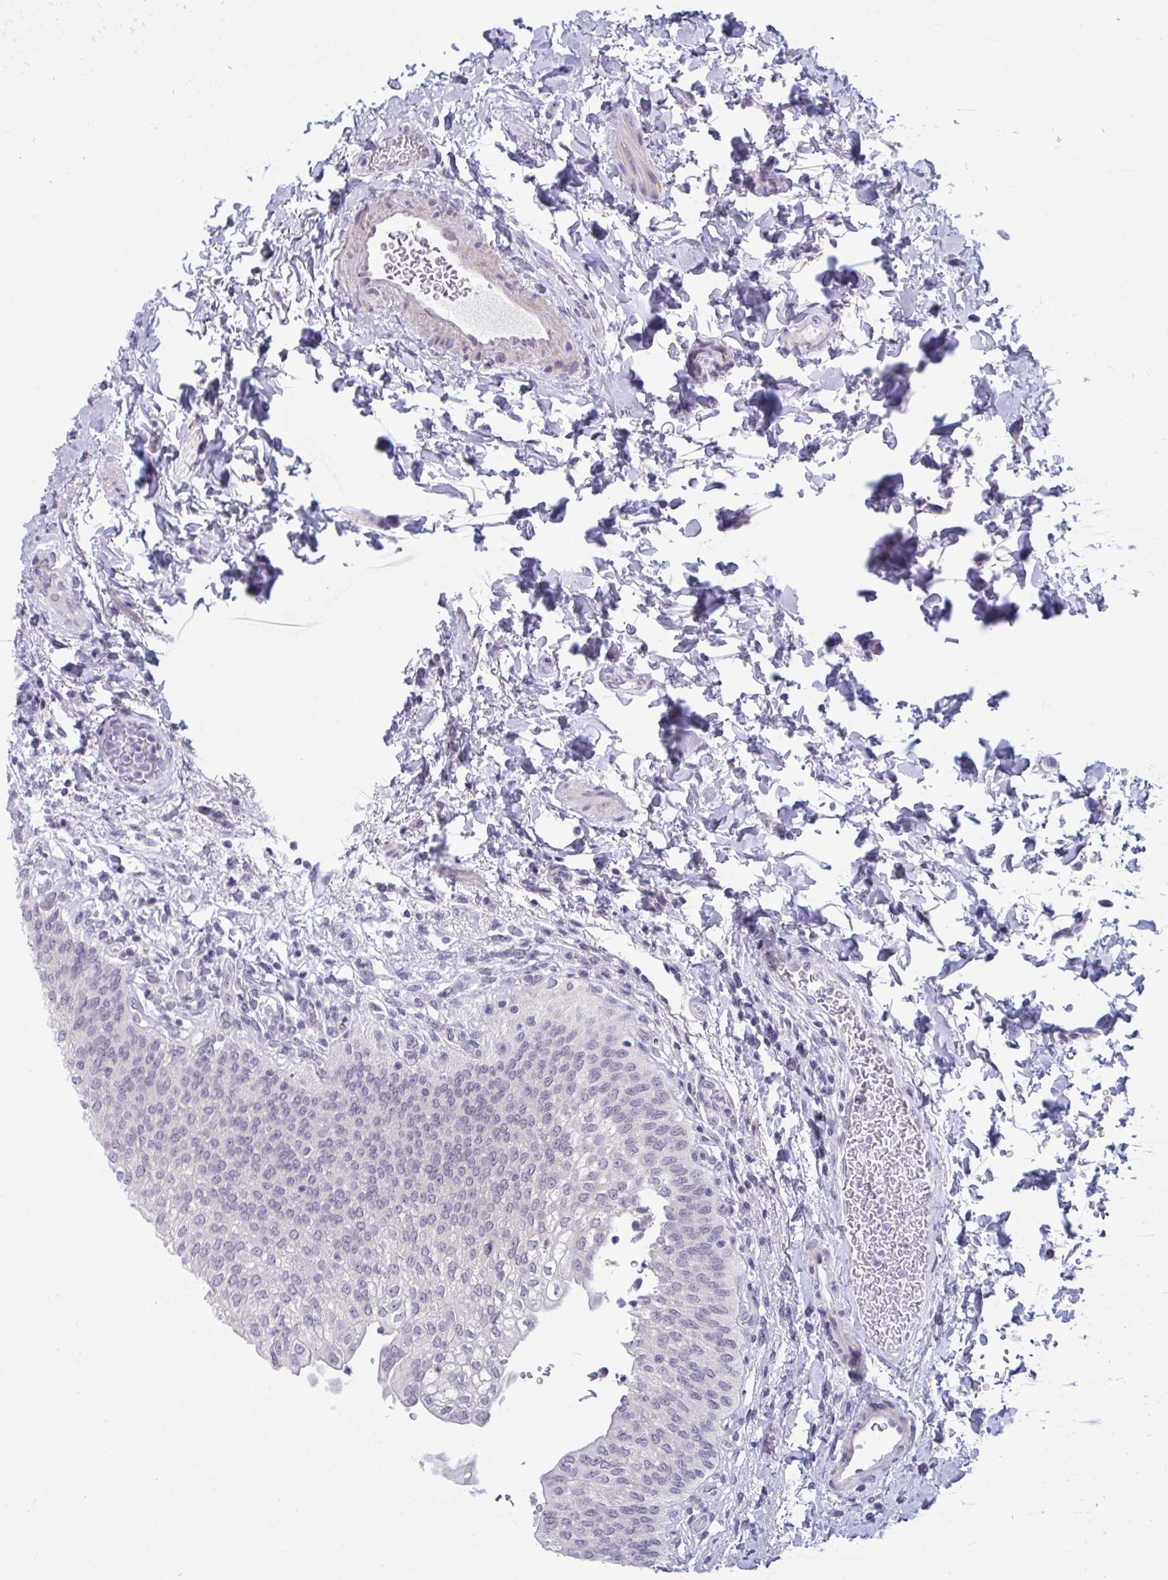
{"staining": {"intensity": "weak", "quantity": "<25%", "location": "nuclear"}, "tissue": "urinary bladder", "cell_type": "Urothelial cells", "image_type": "normal", "snomed": [{"axis": "morphology", "description": "Normal tissue, NOS"}, {"axis": "topography", "description": "Urinary bladder"}, {"axis": "topography", "description": "Peripheral nerve tissue"}], "caption": "Immunohistochemistry (IHC) of normal human urinary bladder shows no staining in urothelial cells.", "gene": "BMAL2", "patient": {"sex": "female", "age": 60}}